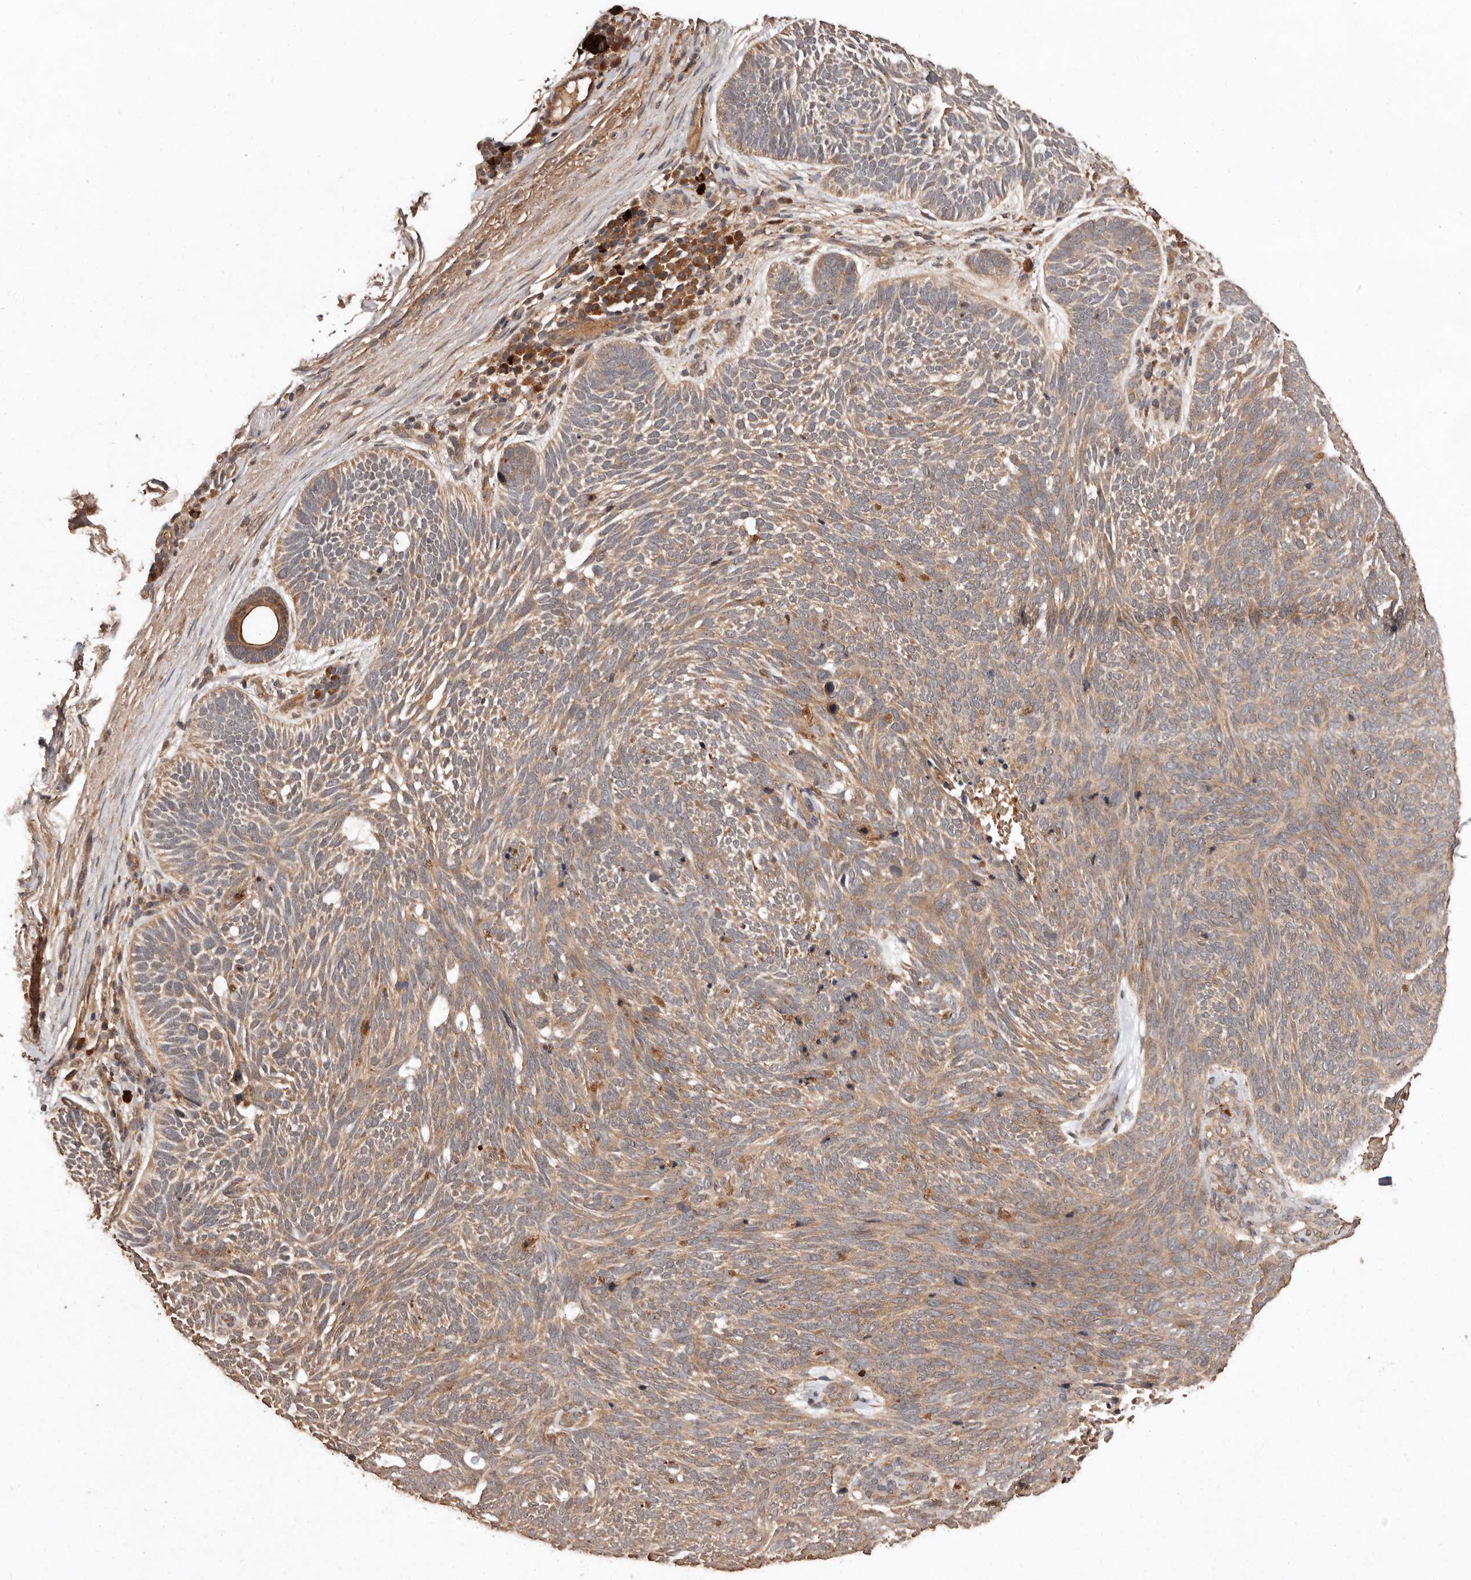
{"staining": {"intensity": "moderate", "quantity": ">75%", "location": "cytoplasmic/membranous"}, "tissue": "skin cancer", "cell_type": "Tumor cells", "image_type": "cancer", "snomed": [{"axis": "morphology", "description": "Basal cell carcinoma"}, {"axis": "topography", "description": "Skin"}], "caption": "Immunohistochemistry (DAB) staining of skin cancer exhibits moderate cytoplasmic/membranous protein staining in about >75% of tumor cells.", "gene": "RWDD1", "patient": {"sex": "female", "age": 85}}